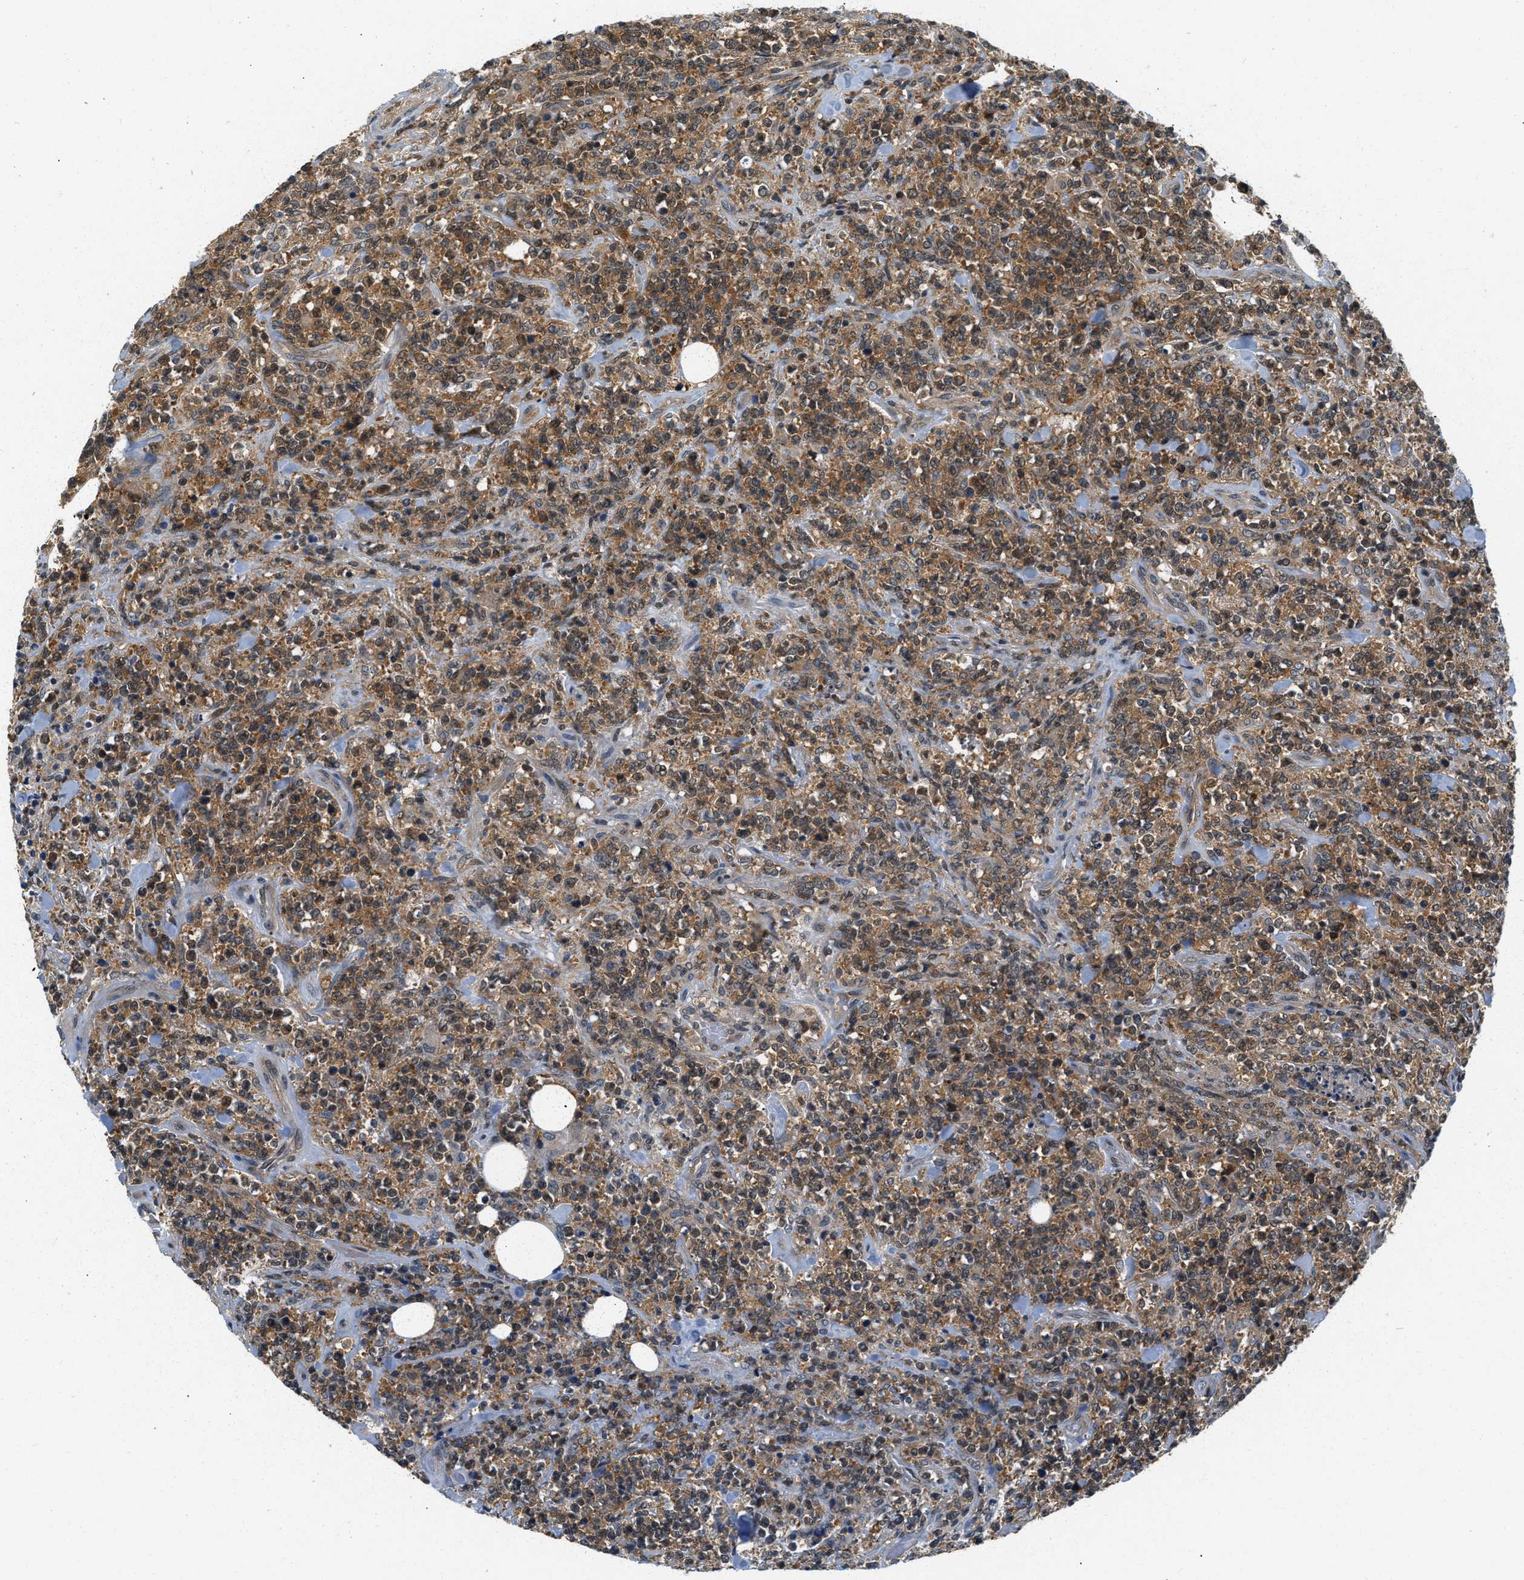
{"staining": {"intensity": "moderate", "quantity": ">75%", "location": "cytoplasmic/membranous"}, "tissue": "lymphoma", "cell_type": "Tumor cells", "image_type": "cancer", "snomed": [{"axis": "morphology", "description": "Malignant lymphoma, non-Hodgkin's type, High grade"}, {"axis": "topography", "description": "Soft tissue"}], "caption": "High-magnification brightfield microscopy of lymphoma stained with DAB (brown) and counterstained with hematoxylin (blue). tumor cells exhibit moderate cytoplasmic/membranous staining is seen in about>75% of cells. (IHC, brightfield microscopy, high magnification).", "gene": "EIF4EBP2", "patient": {"sex": "male", "age": 18}}